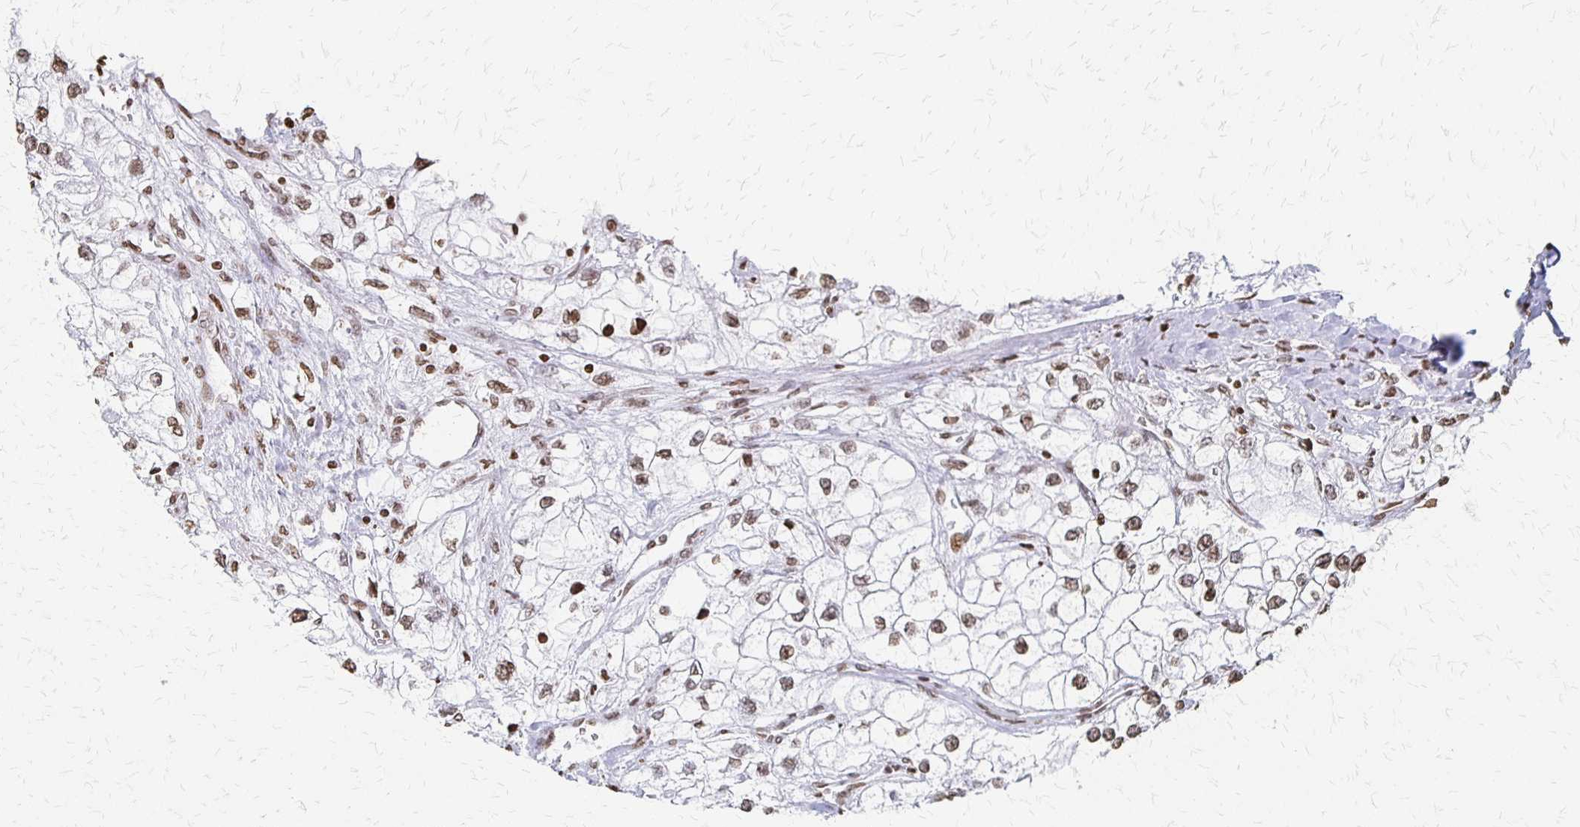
{"staining": {"intensity": "moderate", "quantity": ">75%", "location": "nuclear"}, "tissue": "renal cancer", "cell_type": "Tumor cells", "image_type": "cancer", "snomed": [{"axis": "morphology", "description": "Adenocarcinoma, NOS"}, {"axis": "topography", "description": "Kidney"}], "caption": "Renal adenocarcinoma stained for a protein (brown) demonstrates moderate nuclear positive expression in approximately >75% of tumor cells.", "gene": "ZNF280C", "patient": {"sex": "male", "age": 59}}